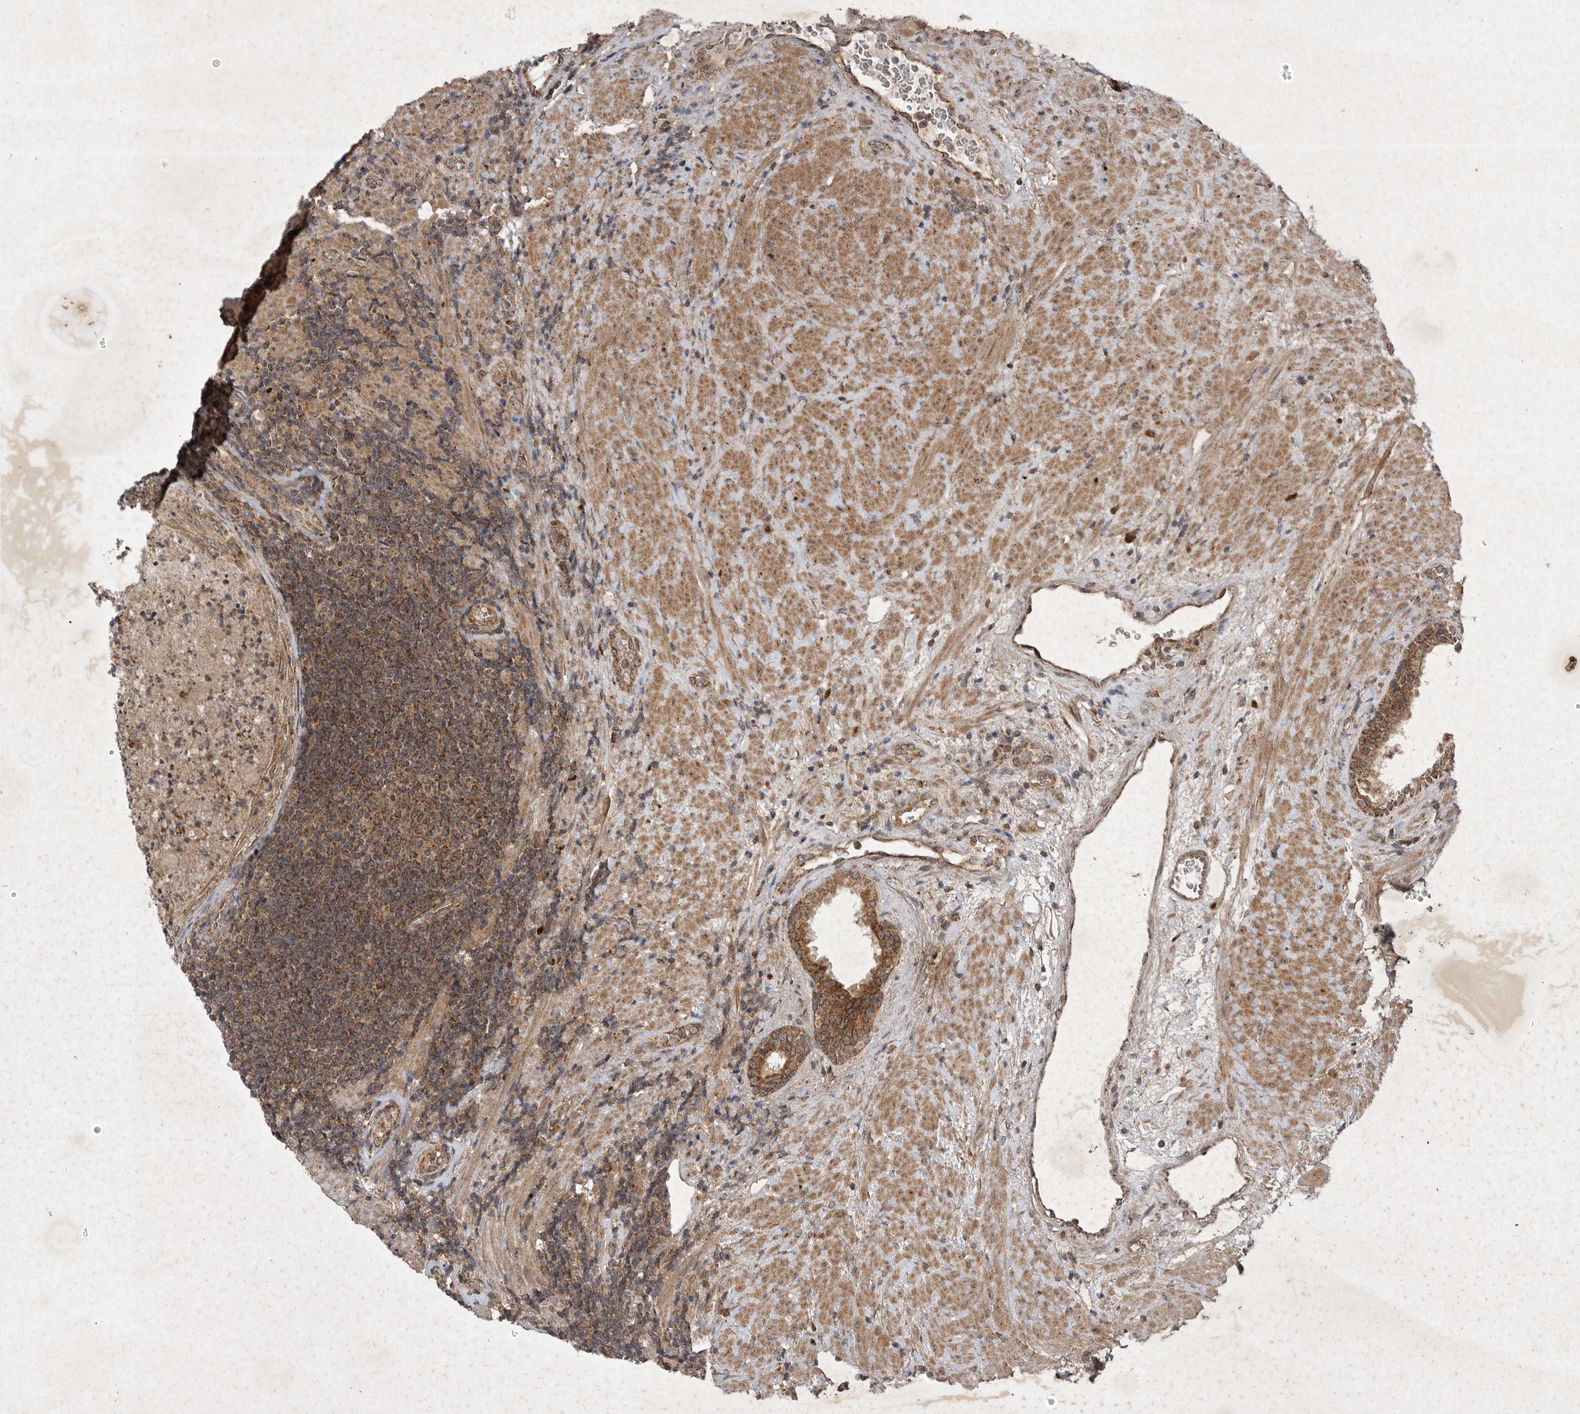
{"staining": {"intensity": "moderate", "quantity": ">75%", "location": "cytoplasmic/membranous"}, "tissue": "prostate", "cell_type": "Glandular cells", "image_type": "normal", "snomed": [{"axis": "morphology", "description": "Normal tissue, NOS"}, {"axis": "topography", "description": "Prostate"}], "caption": "Benign prostate displays moderate cytoplasmic/membranous staining in approximately >75% of glandular cells.", "gene": "DDR1", "patient": {"sex": "male", "age": 76}}